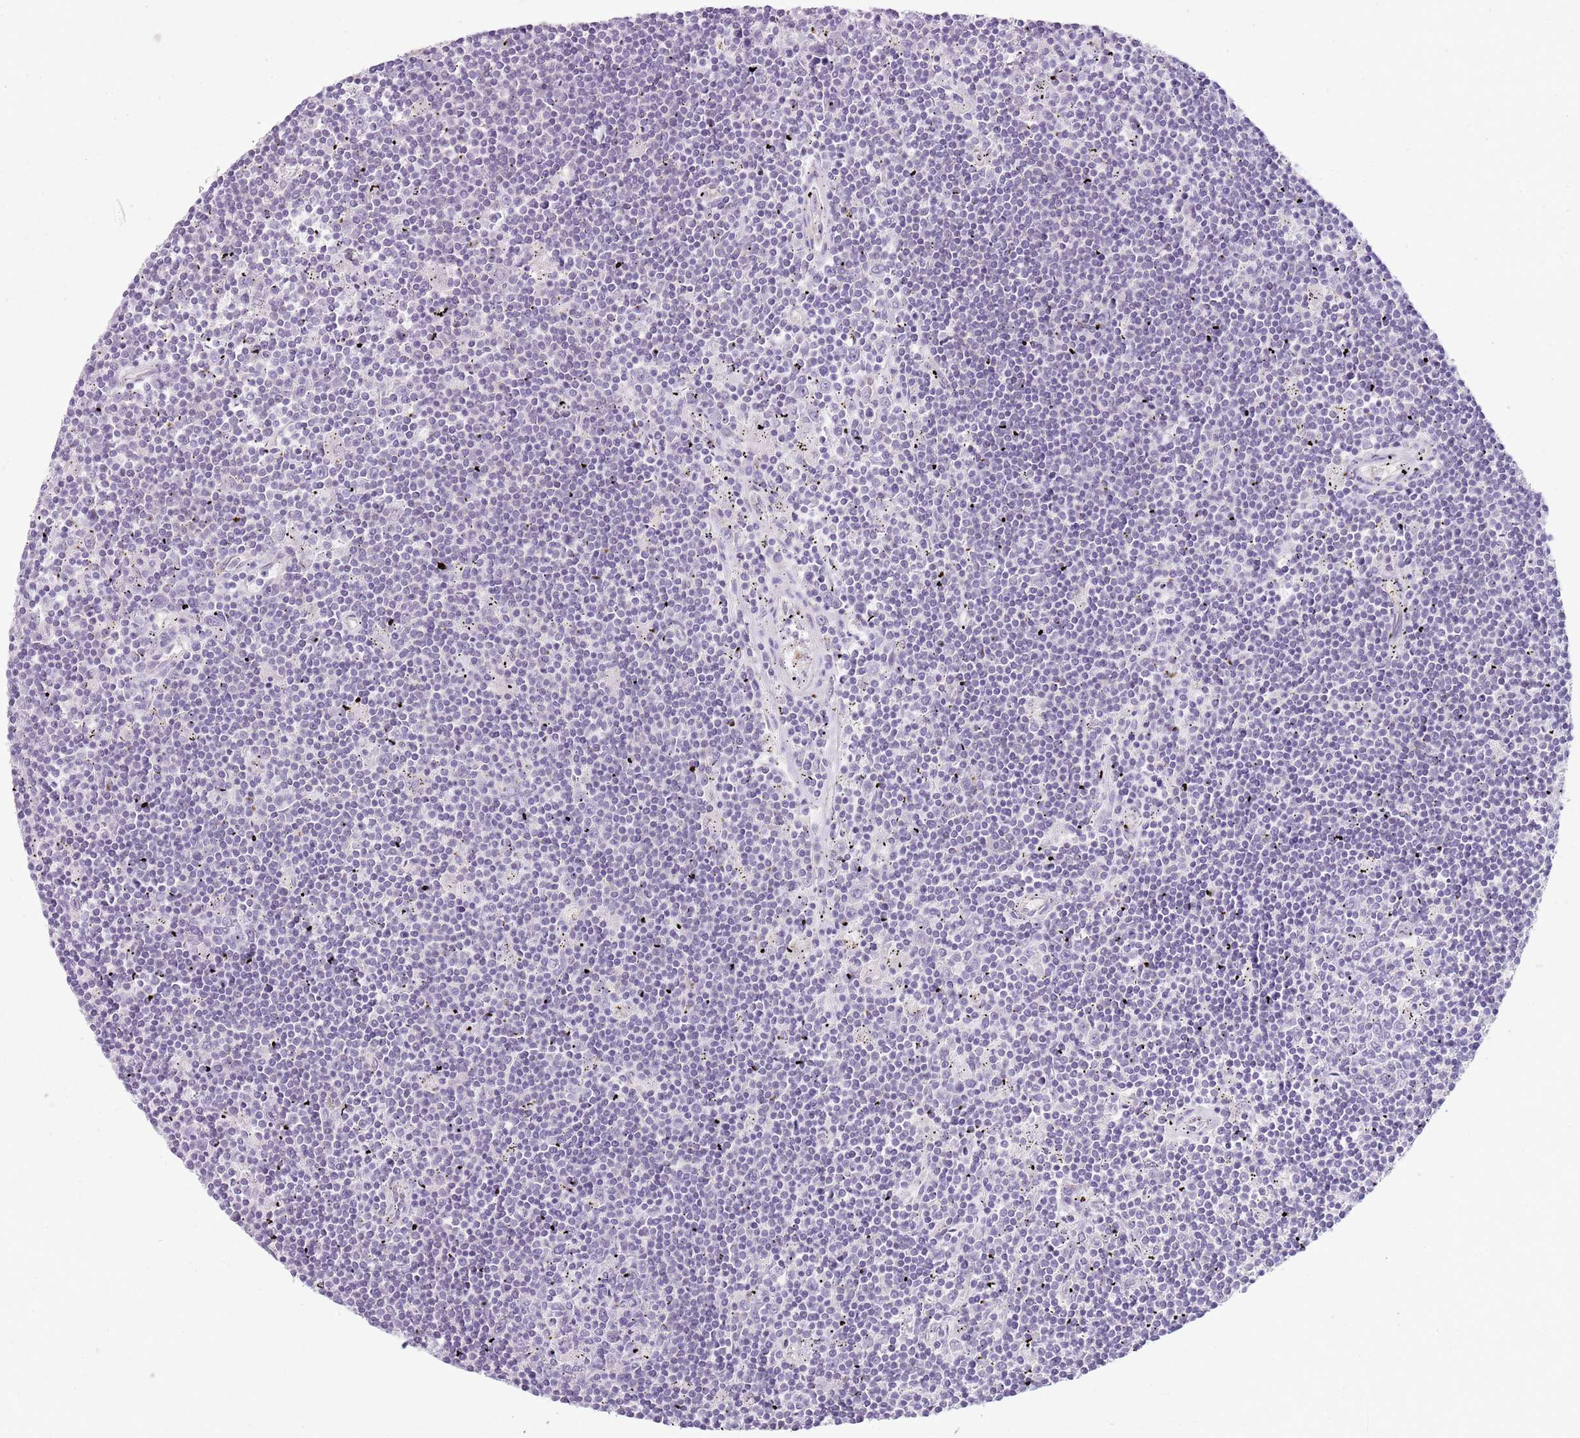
{"staining": {"intensity": "negative", "quantity": "none", "location": "none"}, "tissue": "lymphoma", "cell_type": "Tumor cells", "image_type": "cancer", "snomed": [{"axis": "morphology", "description": "Malignant lymphoma, non-Hodgkin's type, Low grade"}, {"axis": "topography", "description": "Spleen"}], "caption": "Immunohistochemical staining of lymphoma reveals no significant expression in tumor cells. The staining was performed using DAB to visualize the protein expression in brown, while the nuclei were stained in blue with hematoxylin (Magnification: 20x).", "gene": "SNX1", "patient": {"sex": "male", "age": 76}}